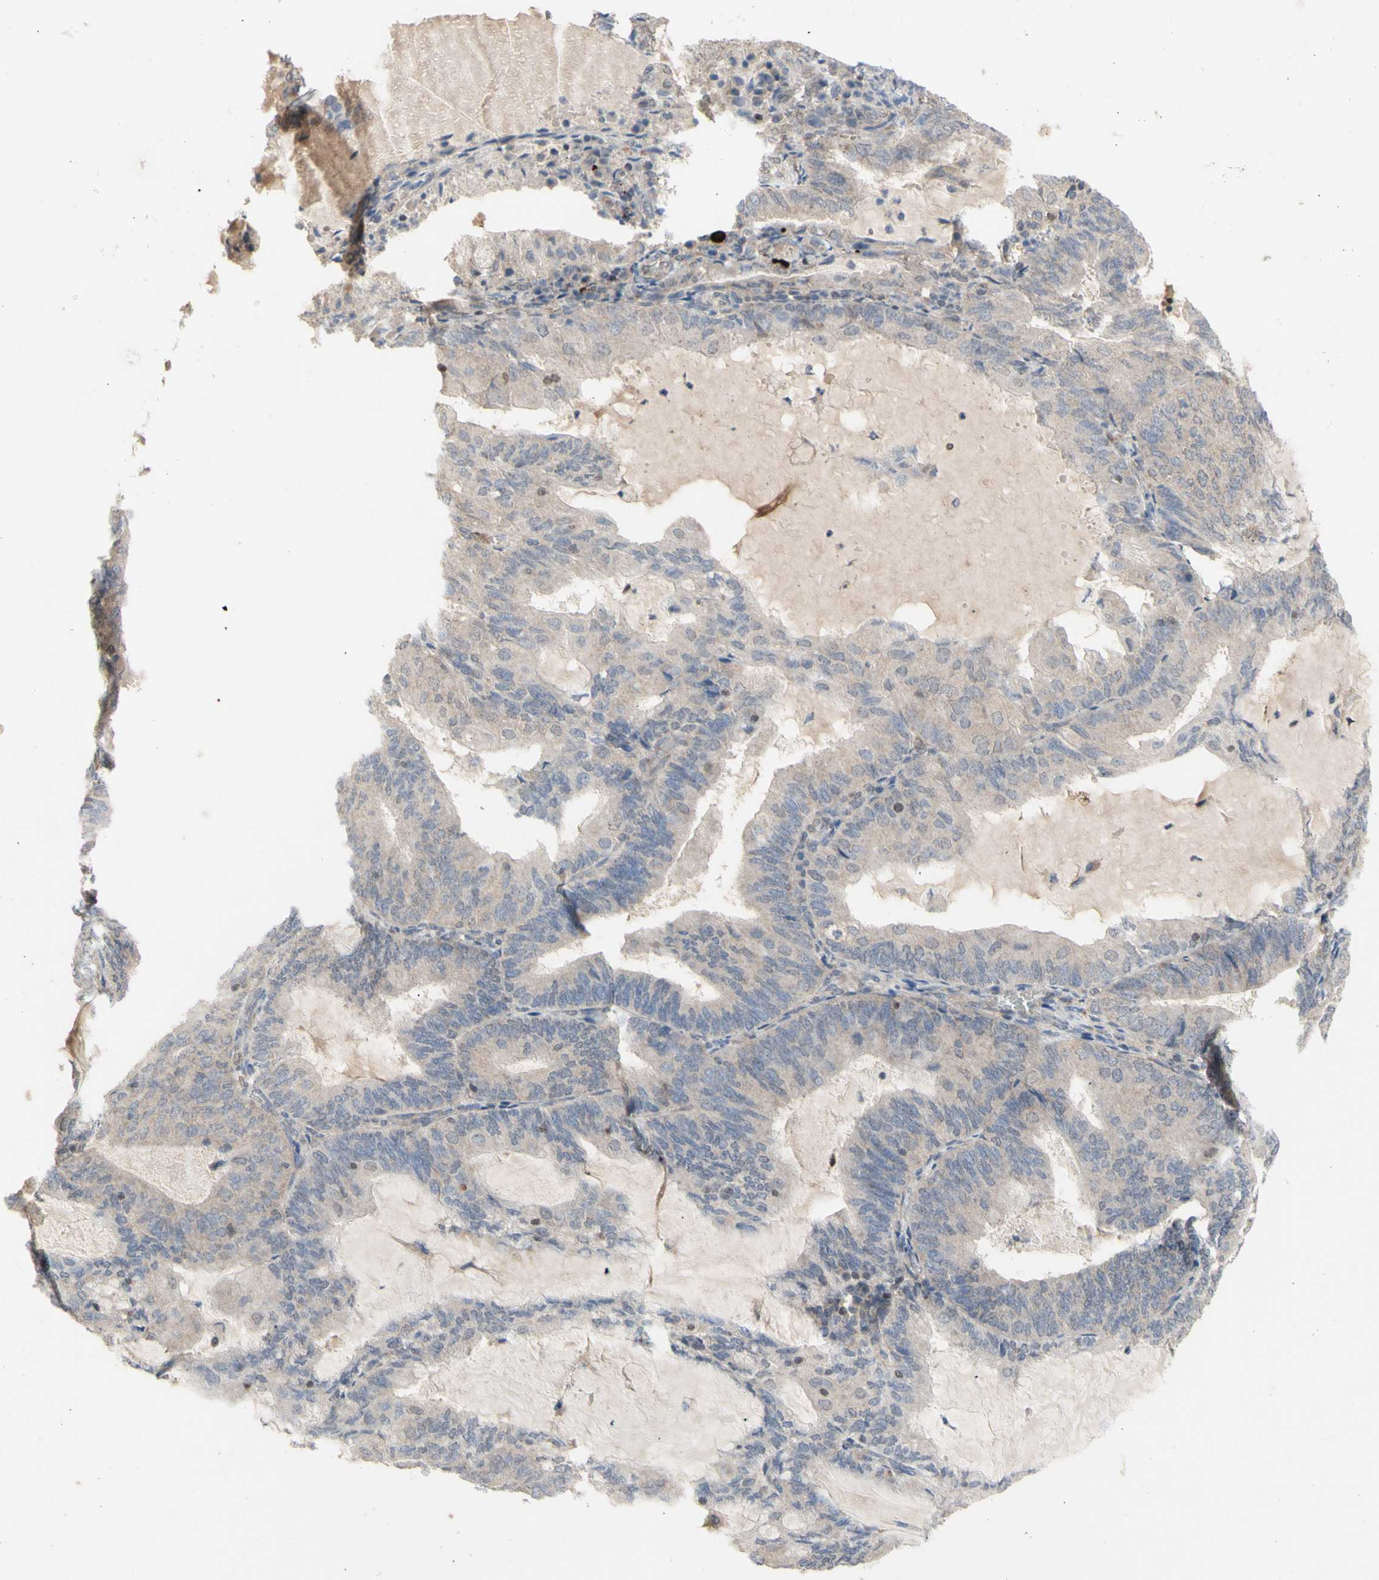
{"staining": {"intensity": "weak", "quantity": ">75%", "location": "cytoplasmic/membranous"}, "tissue": "endometrial cancer", "cell_type": "Tumor cells", "image_type": "cancer", "snomed": [{"axis": "morphology", "description": "Adenocarcinoma, NOS"}, {"axis": "topography", "description": "Endometrium"}], "caption": "A brown stain highlights weak cytoplasmic/membranous staining of a protein in endometrial cancer tumor cells. Ihc stains the protein of interest in brown and the nuclei are stained blue.", "gene": "NLRP1", "patient": {"sex": "female", "age": 81}}